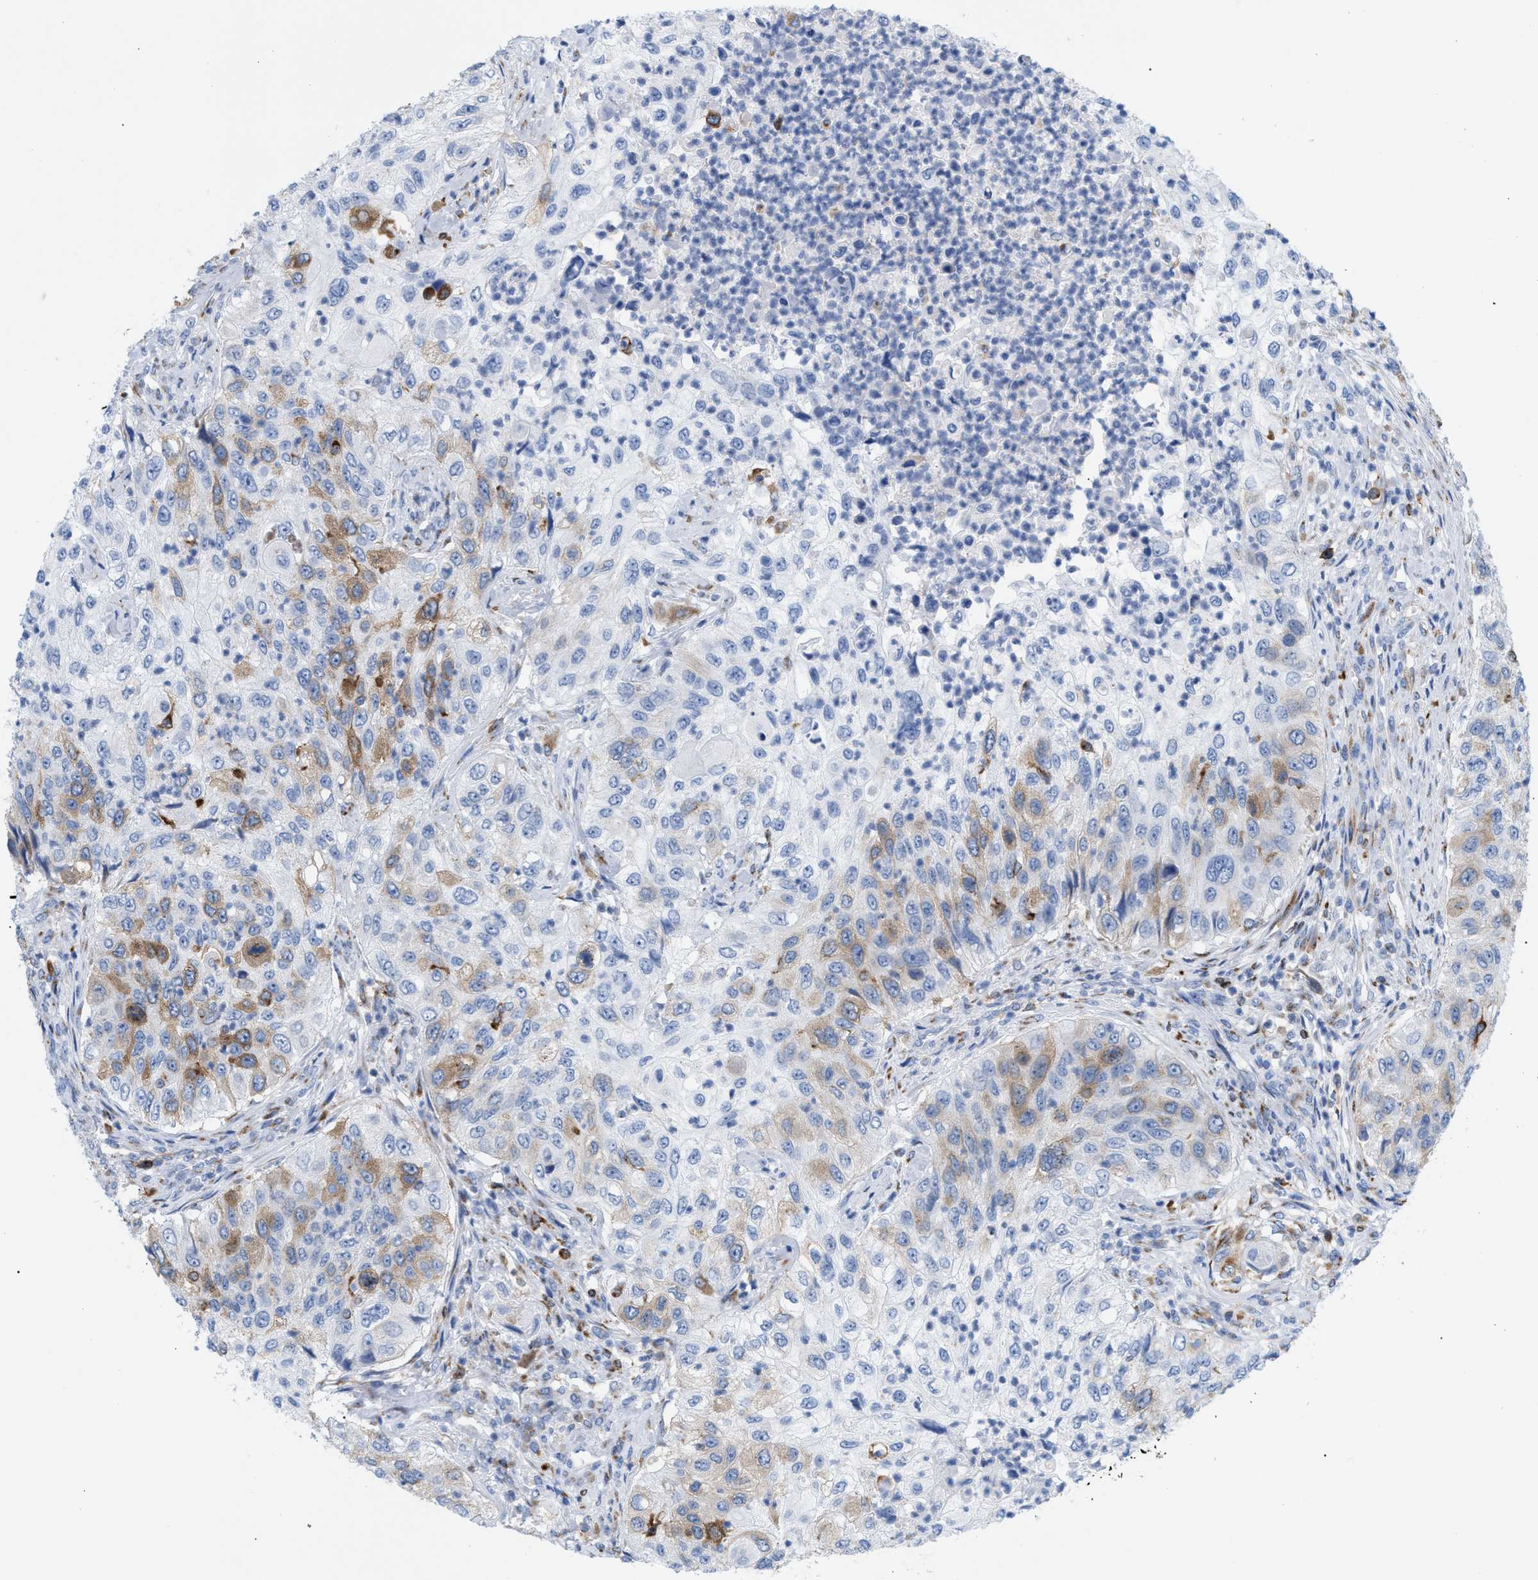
{"staining": {"intensity": "moderate", "quantity": "<25%", "location": "cytoplasmic/membranous"}, "tissue": "urothelial cancer", "cell_type": "Tumor cells", "image_type": "cancer", "snomed": [{"axis": "morphology", "description": "Urothelial carcinoma, High grade"}, {"axis": "topography", "description": "Urinary bladder"}], "caption": "Protein staining exhibits moderate cytoplasmic/membranous positivity in approximately <25% of tumor cells in urothelial carcinoma (high-grade). The protein of interest is stained brown, and the nuclei are stained in blue (DAB IHC with brightfield microscopy, high magnification).", "gene": "TACC3", "patient": {"sex": "female", "age": 60}}